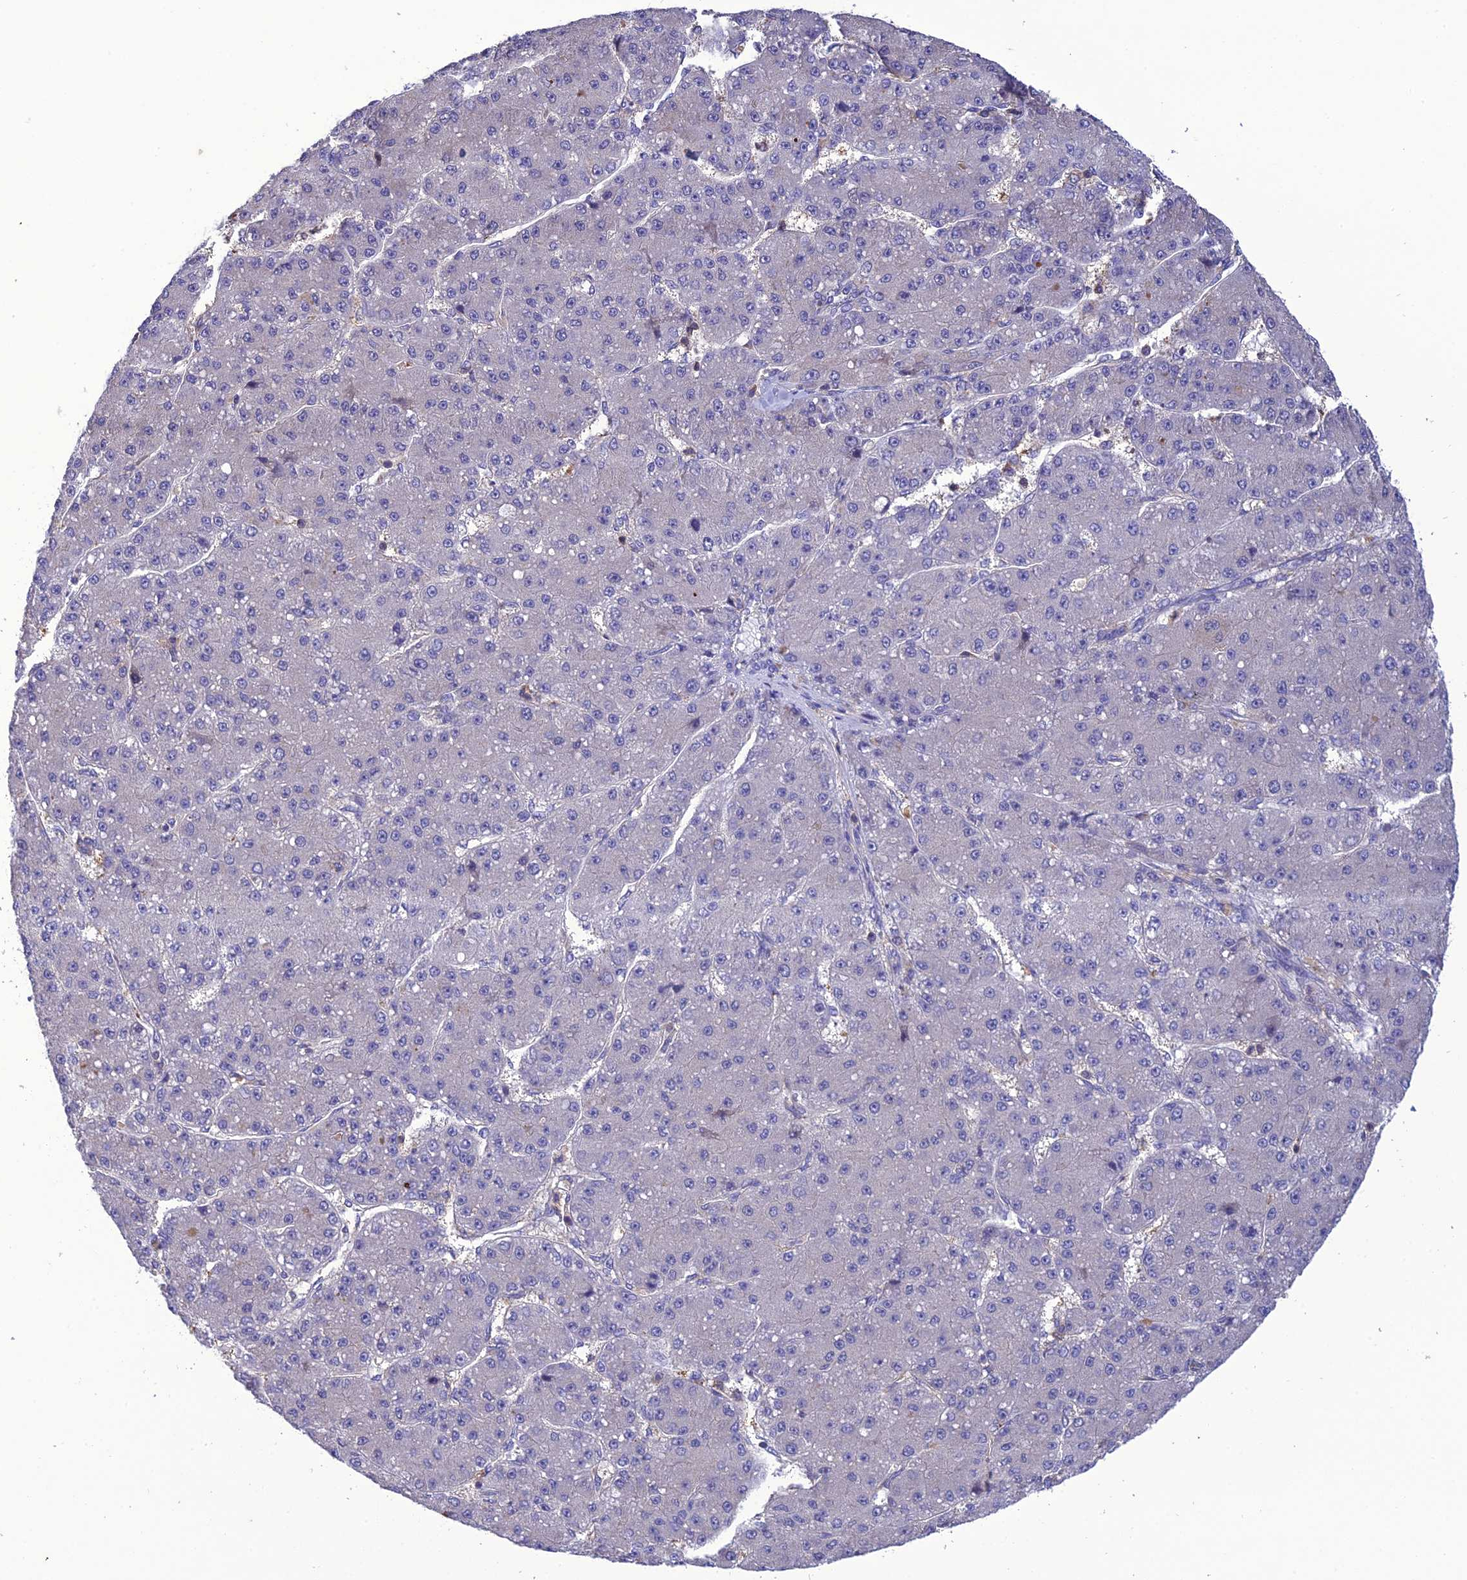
{"staining": {"intensity": "negative", "quantity": "none", "location": "none"}, "tissue": "liver cancer", "cell_type": "Tumor cells", "image_type": "cancer", "snomed": [{"axis": "morphology", "description": "Carcinoma, Hepatocellular, NOS"}, {"axis": "topography", "description": "Liver"}], "caption": "This is an immunohistochemistry image of human liver hepatocellular carcinoma. There is no staining in tumor cells.", "gene": "SNX24", "patient": {"sex": "male", "age": 67}}